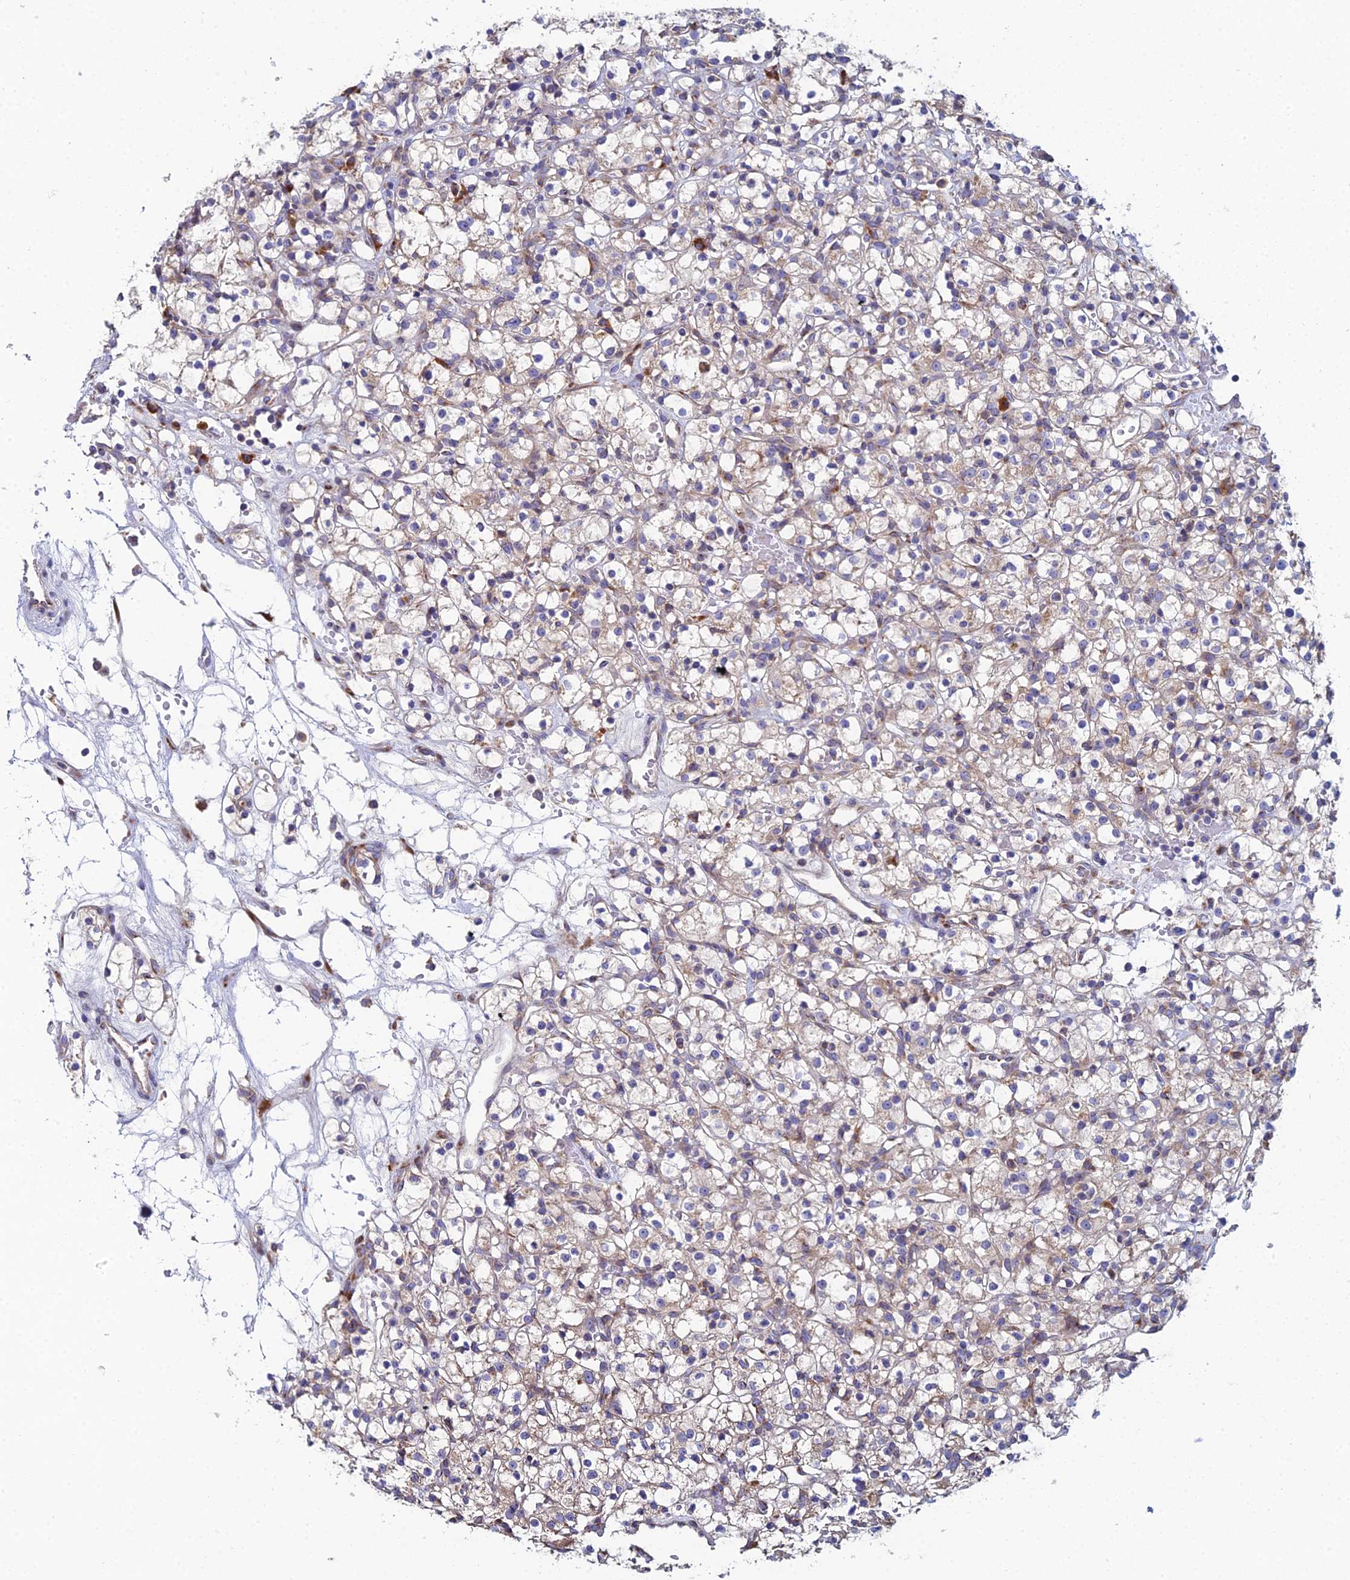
{"staining": {"intensity": "weak", "quantity": "25%-75%", "location": "cytoplasmic/membranous"}, "tissue": "renal cancer", "cell_type": "Tumor cells", "image_type": "cancer", "snomed": [{"axis": "morphology", "description": "Adenocarcinoma, NOS"}, {"axis": "topography", "description": "Kidney"}], "caption": "Adenocarcinoma (renal) was stained to show a protein in brown. There is low levels of weak cytoplasmic/membranous positivity in approximately 25%-75% of tumor cells.", "gene": "CLCN3", "patient": {"sex": "female", "age": 59}}